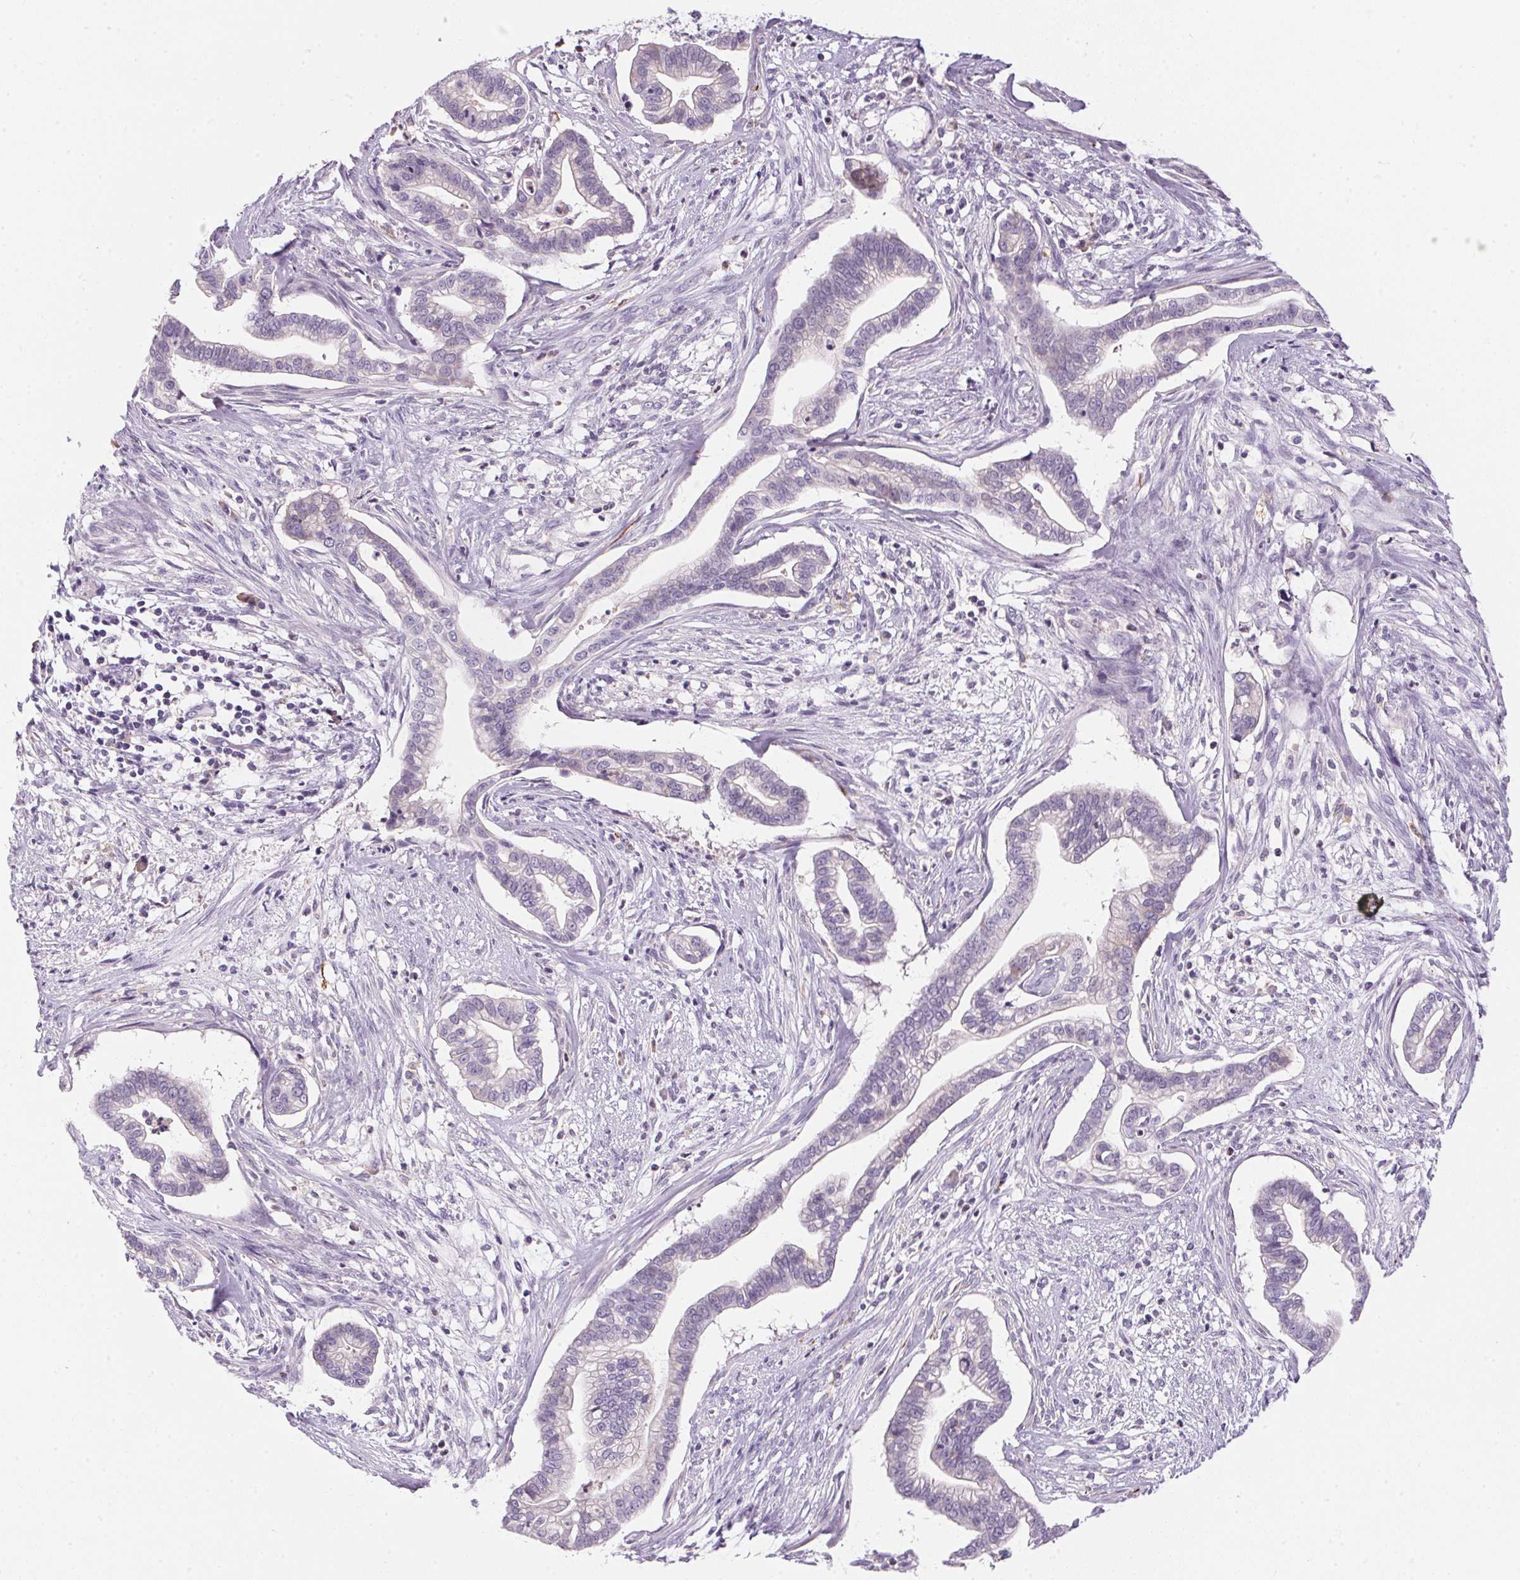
{"staining": {"intensity": "negative", "quantity": "none", "location": "none"}, "tissue": "cervical cancer", "cell_type": "Tumor cells", "image_type": "cancer", "snomed": [{"axis": "morphology", "description": "Adenocarcinoma, NOS"}, {"axis": "topography", "description": "Cervix"}], "caption": "This is an immunohistochemistry (IHC) image of cervical cancer (adenocarcinoma). There is no expression in tumor cells.", "gene": "ECPAS", "patient": {"sex": "female", "age": 62}}